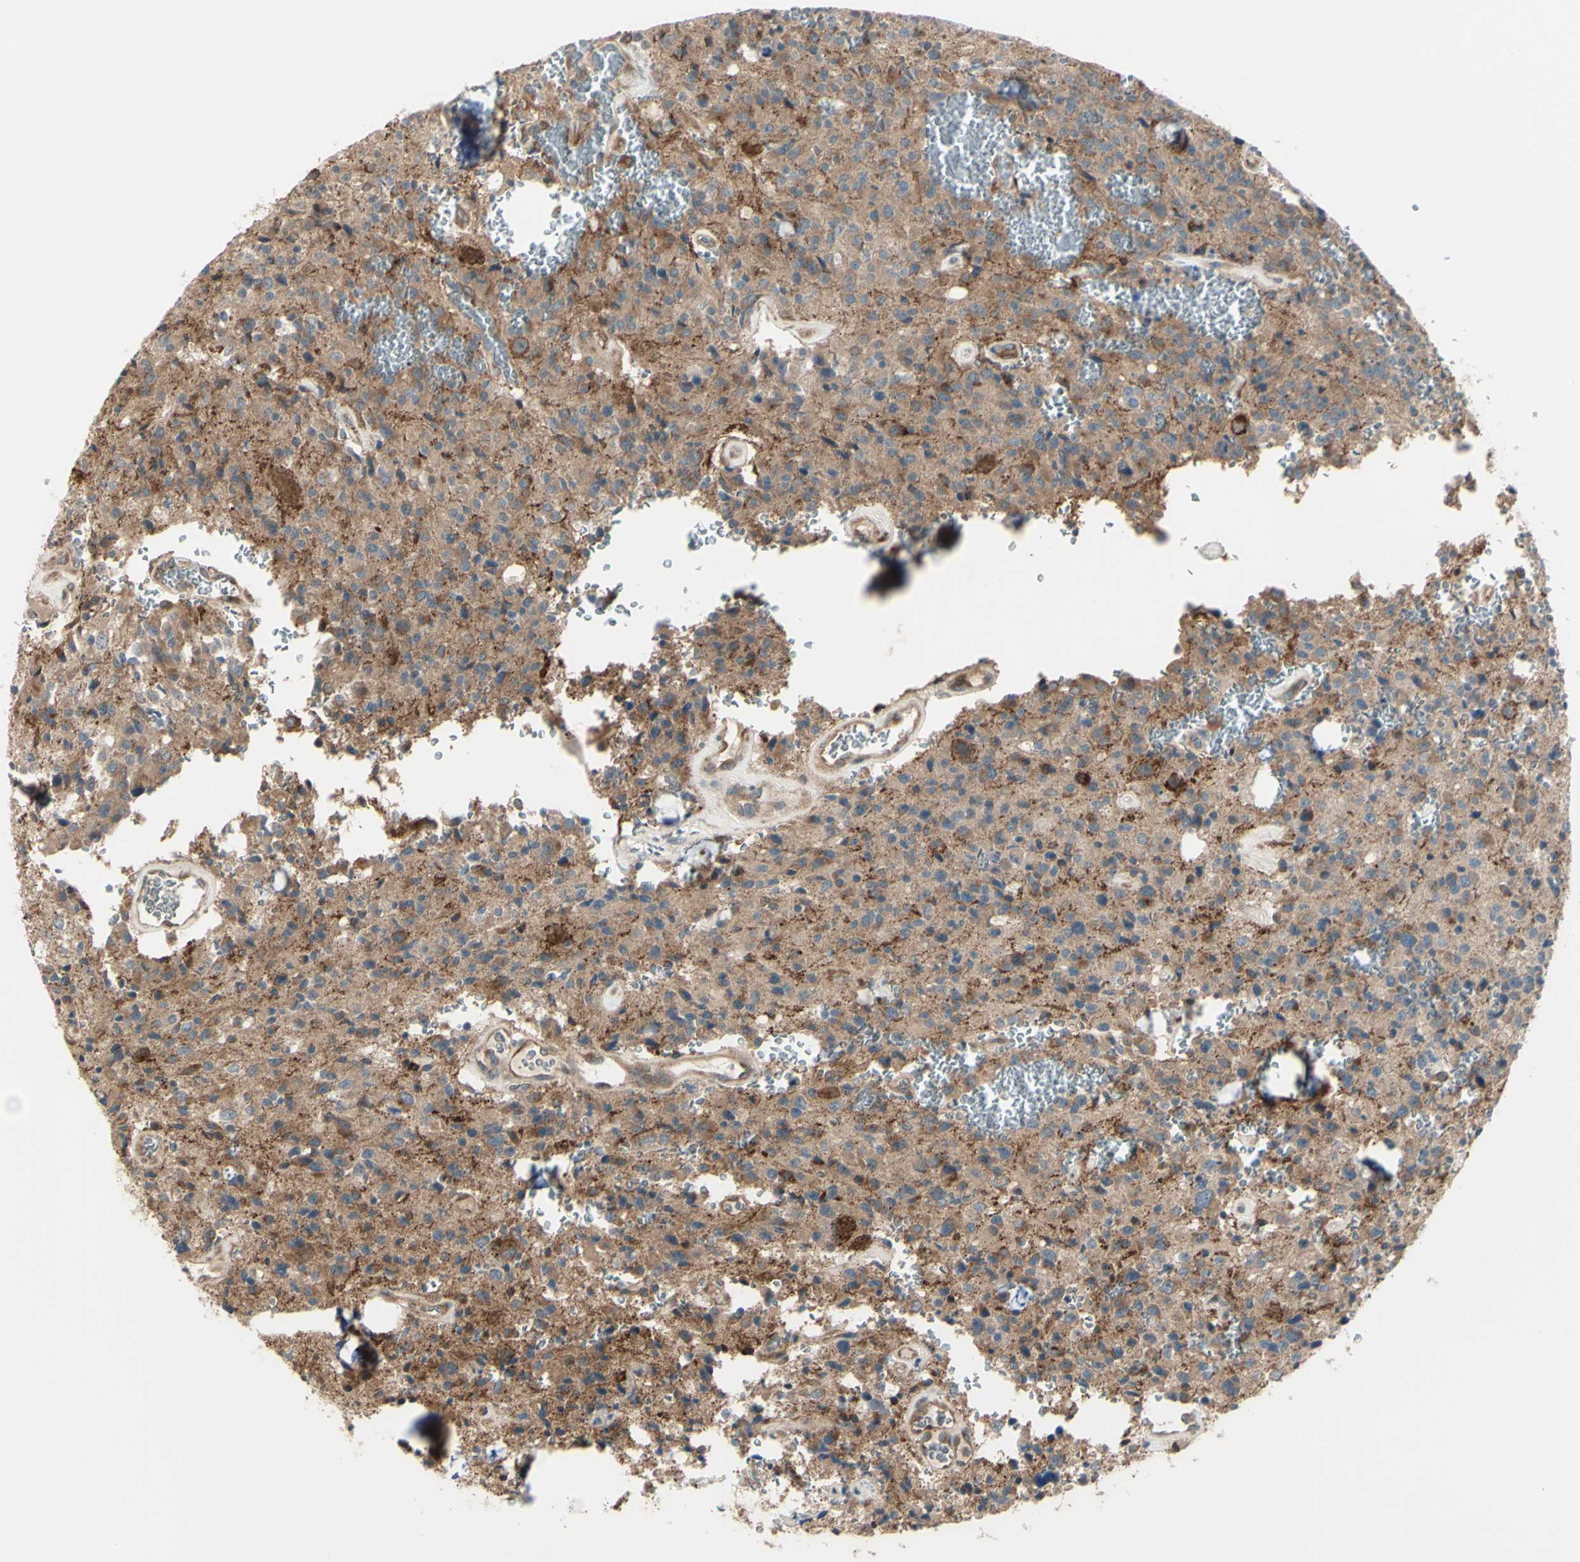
{"staining": {"intensity": "moderate", "quantity": "25%-75%", "location": "cytoplasmic/membranous"}, "tissue": "glioma", "cell_type": "Tumor cells", "image_type": "cancer", "snomed": [{"axis": "morphology", "description": "Glioma, malignant, Low grade"}, {"axis": "topography", "description": "Brain"}], "caption": "Moderate cytoplasmic/membranous expression is seen in approximately 25%-75% of tumor cells in malignant glioma (low-grade).", "gene": "IGSF9B", "patient": {"sex": "male", "age": 58}}